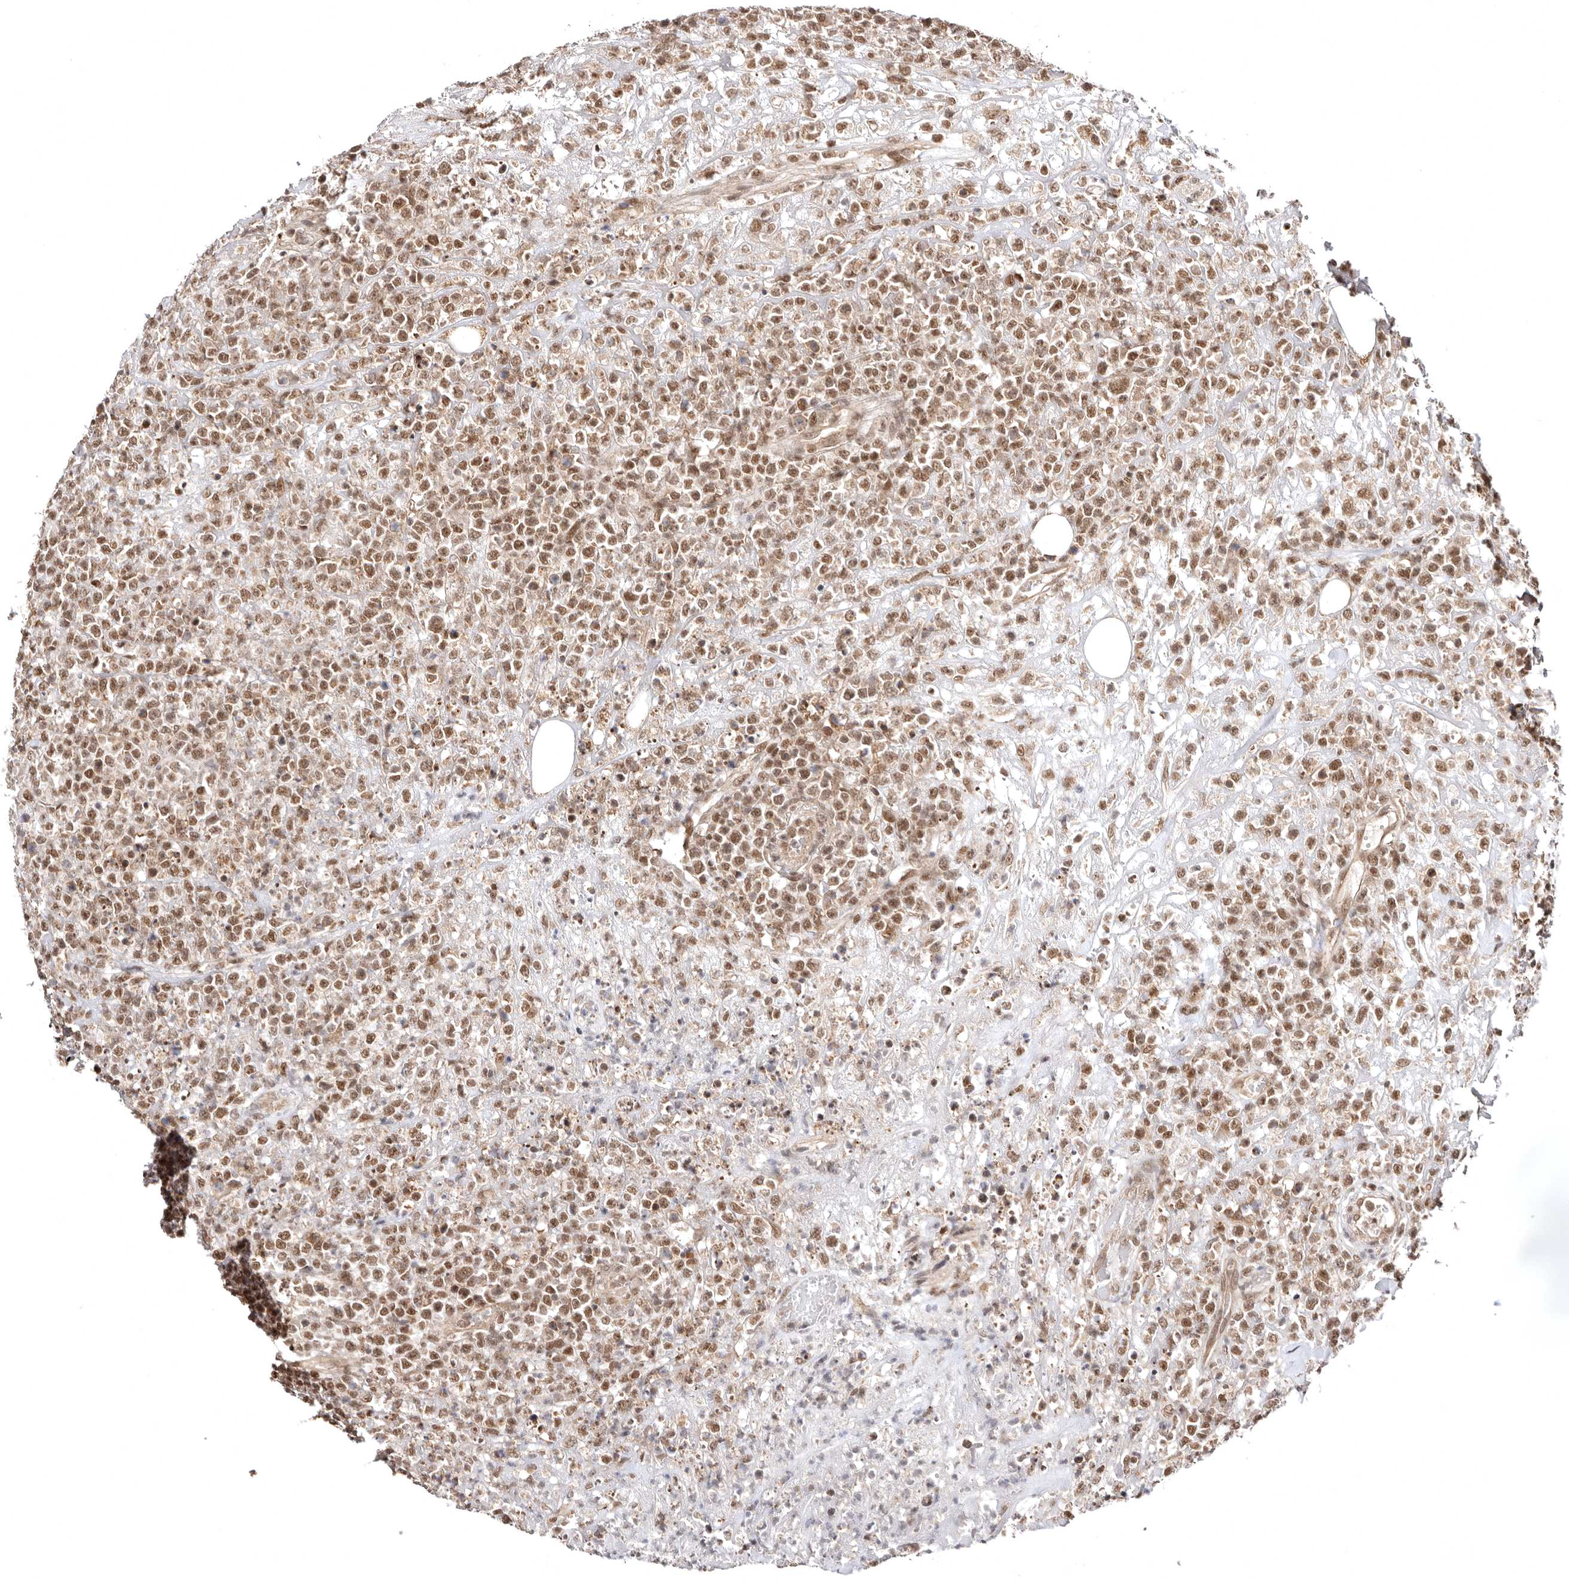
{"staining": {"intensity": "moderate", "quantity": ">75%", "location": "nuclear"}, "tissue": "lymphoma", "cell_type": "Tumor cells", "image_type": "cancer", "snomed": [{"axis": "morphology", "description": "Malignant lymphoma, non-Hodgkin's type, High grade"}, {"axis": "topography", "description": "Colon"}], "caption": "IHC micrograph of neoplastic tissue: malignant lymphoma, non-Hodgkin's type (high-grade) stained using IHC reveals medium levels of moderate protein expression localized specifically in the nuclear of tumor cells, appearing as a nuclear brown color.", "gene": "MED8", "patient": {"sex": "female", "age": 53}}